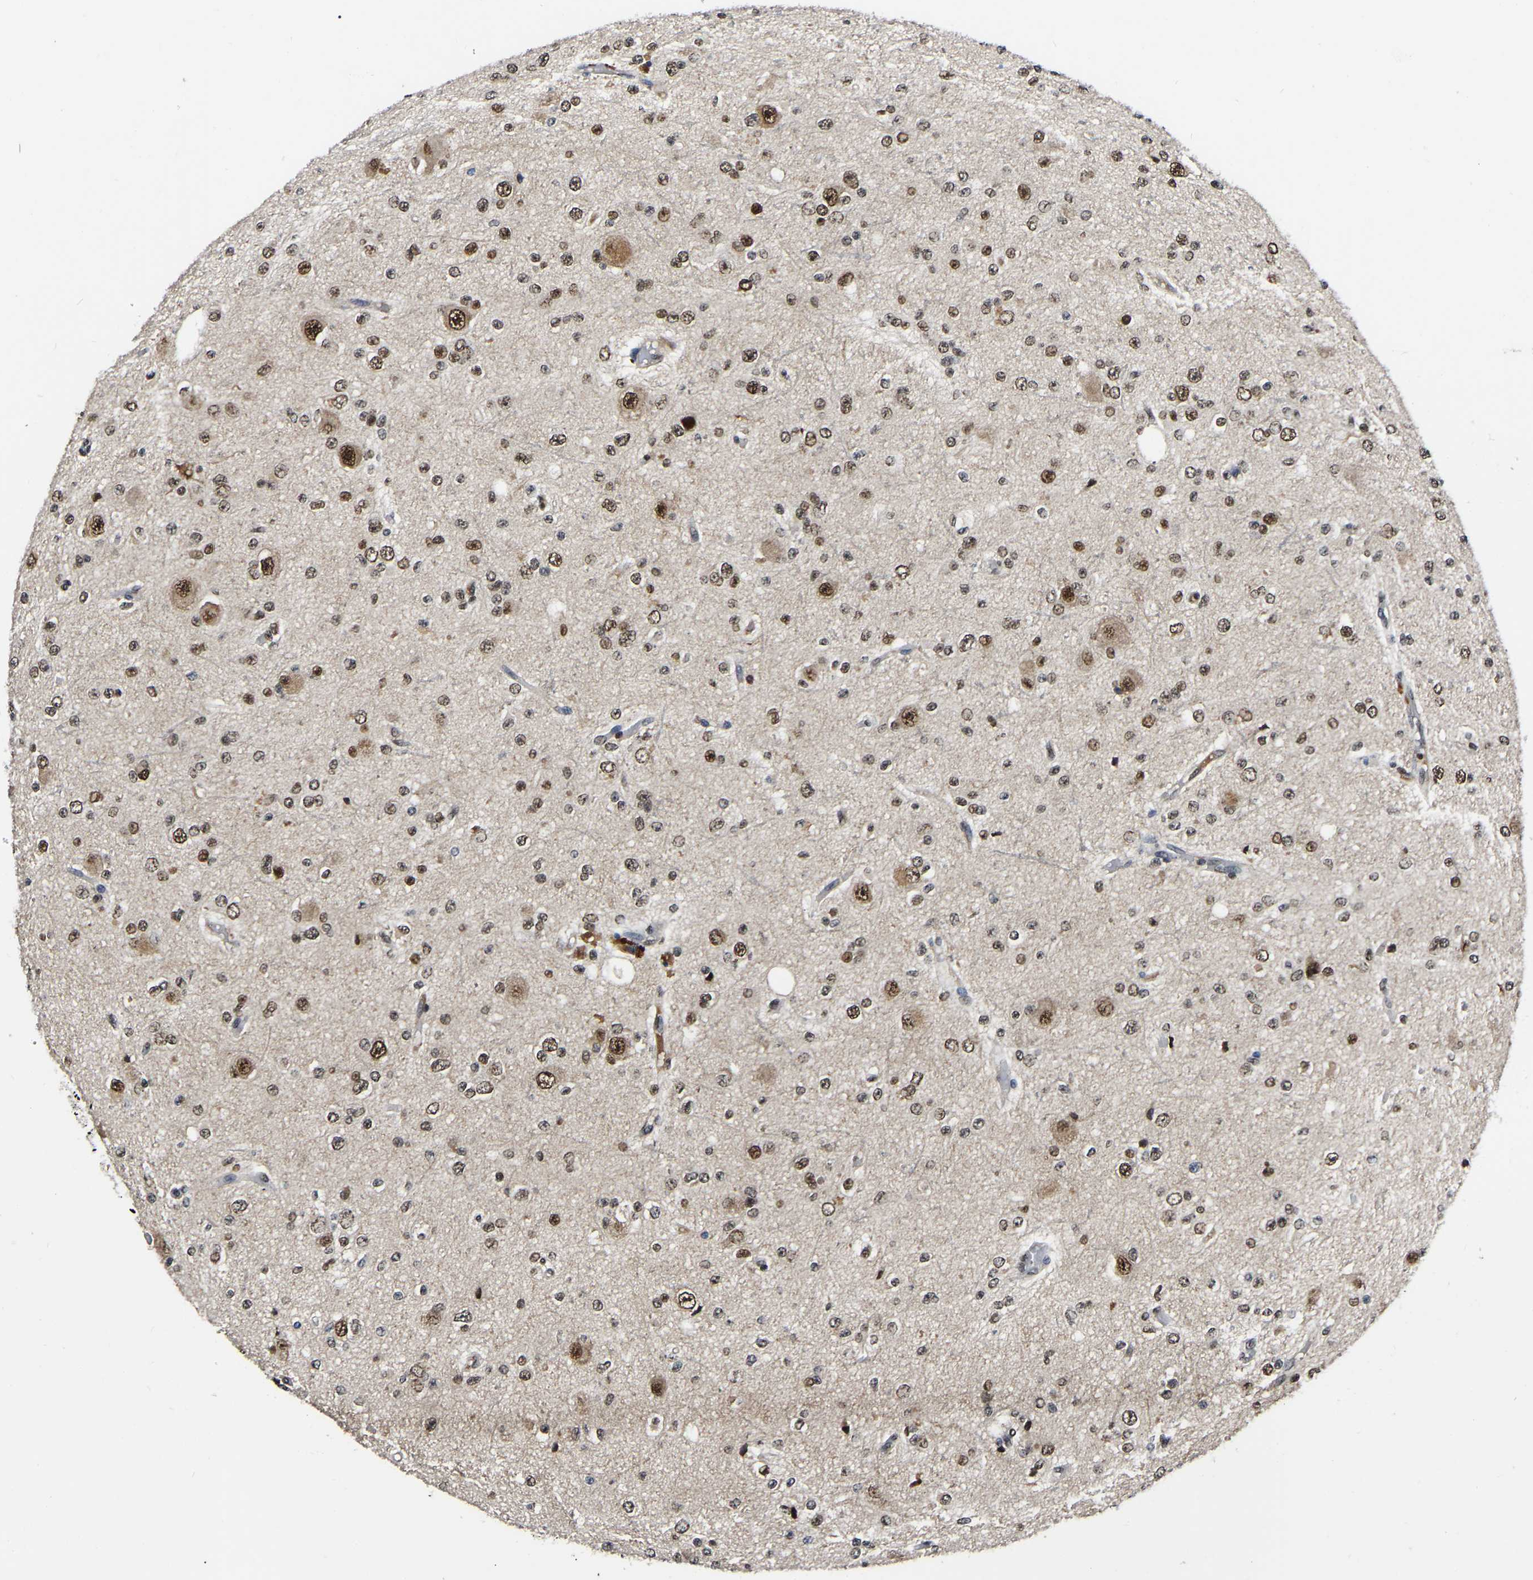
{"staining": {"intensity": "moderate", "quantity": ">75%", "location": "nuclear"}, "tissue": "glioma", "cell_type": "Tumor cells", "image_type": "cancer", "snomed": [{"axis": "morphology", "description": "Glioma, malignant, High grade"}, {"axis": "topography", "description": "pancreas cauda"}], "caption": "Immunohistochemical staining of glioma exhibits medium levels of moderate nuclear positivity in about >75% of tumor cells. (IHC, brightfield microscopy, high magnification).", "gene": "TRIM35", "patient": {"sex": "male", "age": 60}}